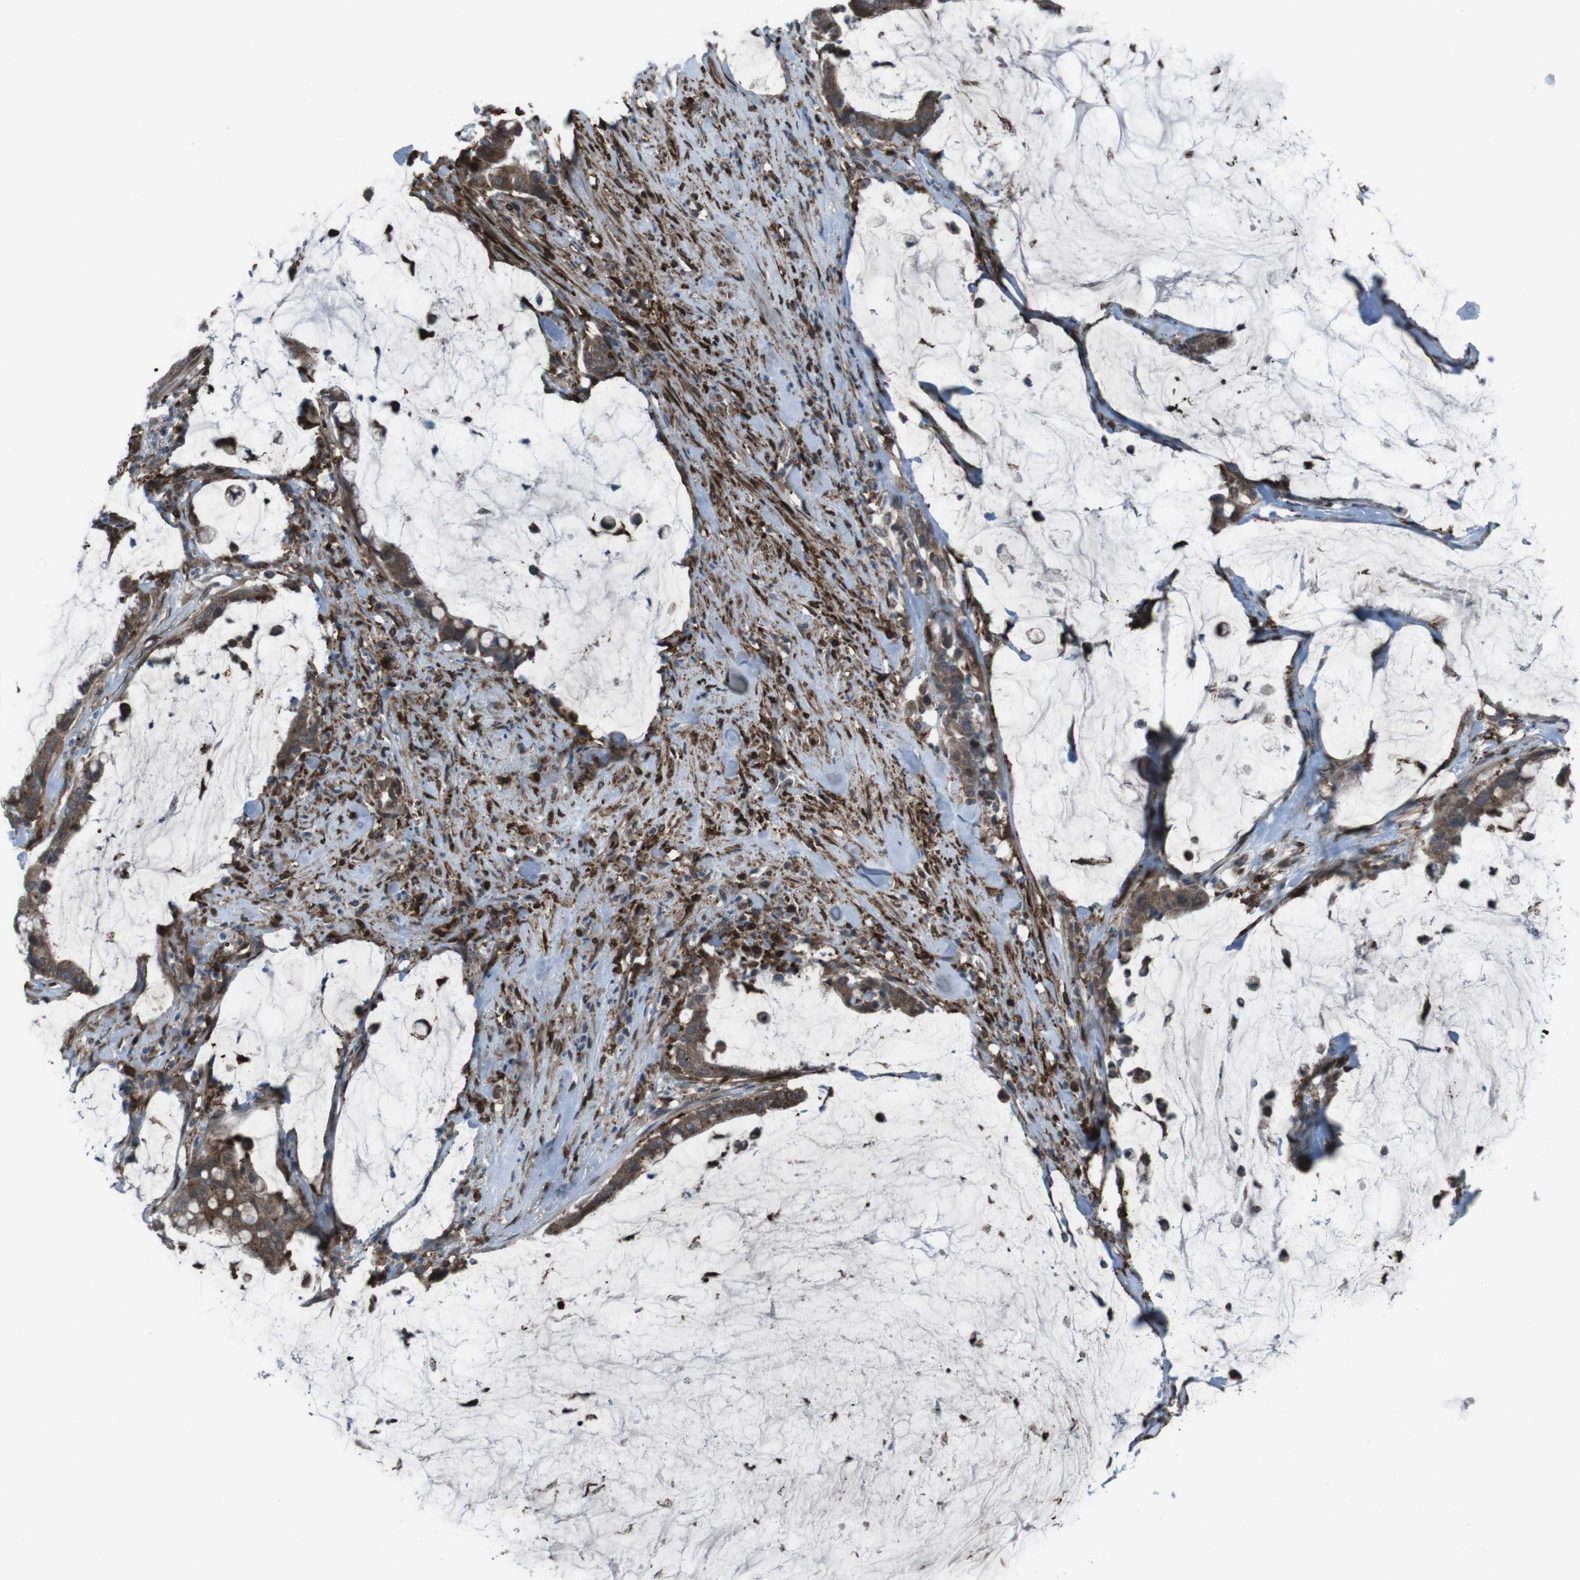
{"staining": {"intensity": "strong", "quantity": ">75%", "location": "cytoplasmic/membranous"}, "tissue": "pancreatic cancer", "cell_type": "Tumor cells", "image_type": "cancer", "snomed": [{"axis": "morphology", "description": "Adenocarcinoma, NOS"}, {"axis": "topography", "description": "Pancreas"}], "caption": "Pancreatic cancer stained with DAB (3,3'-diaminobenzidine) IHC shows high levels of strong cytoplasmic/membranous staining in about >75% of tumor cells. (DAB (3,3'-diaminobenzidine) IHC with brightfield microscopy, high magnification).", "gene": "GDF10", "patient": {"sex": "male", "age": 41}}